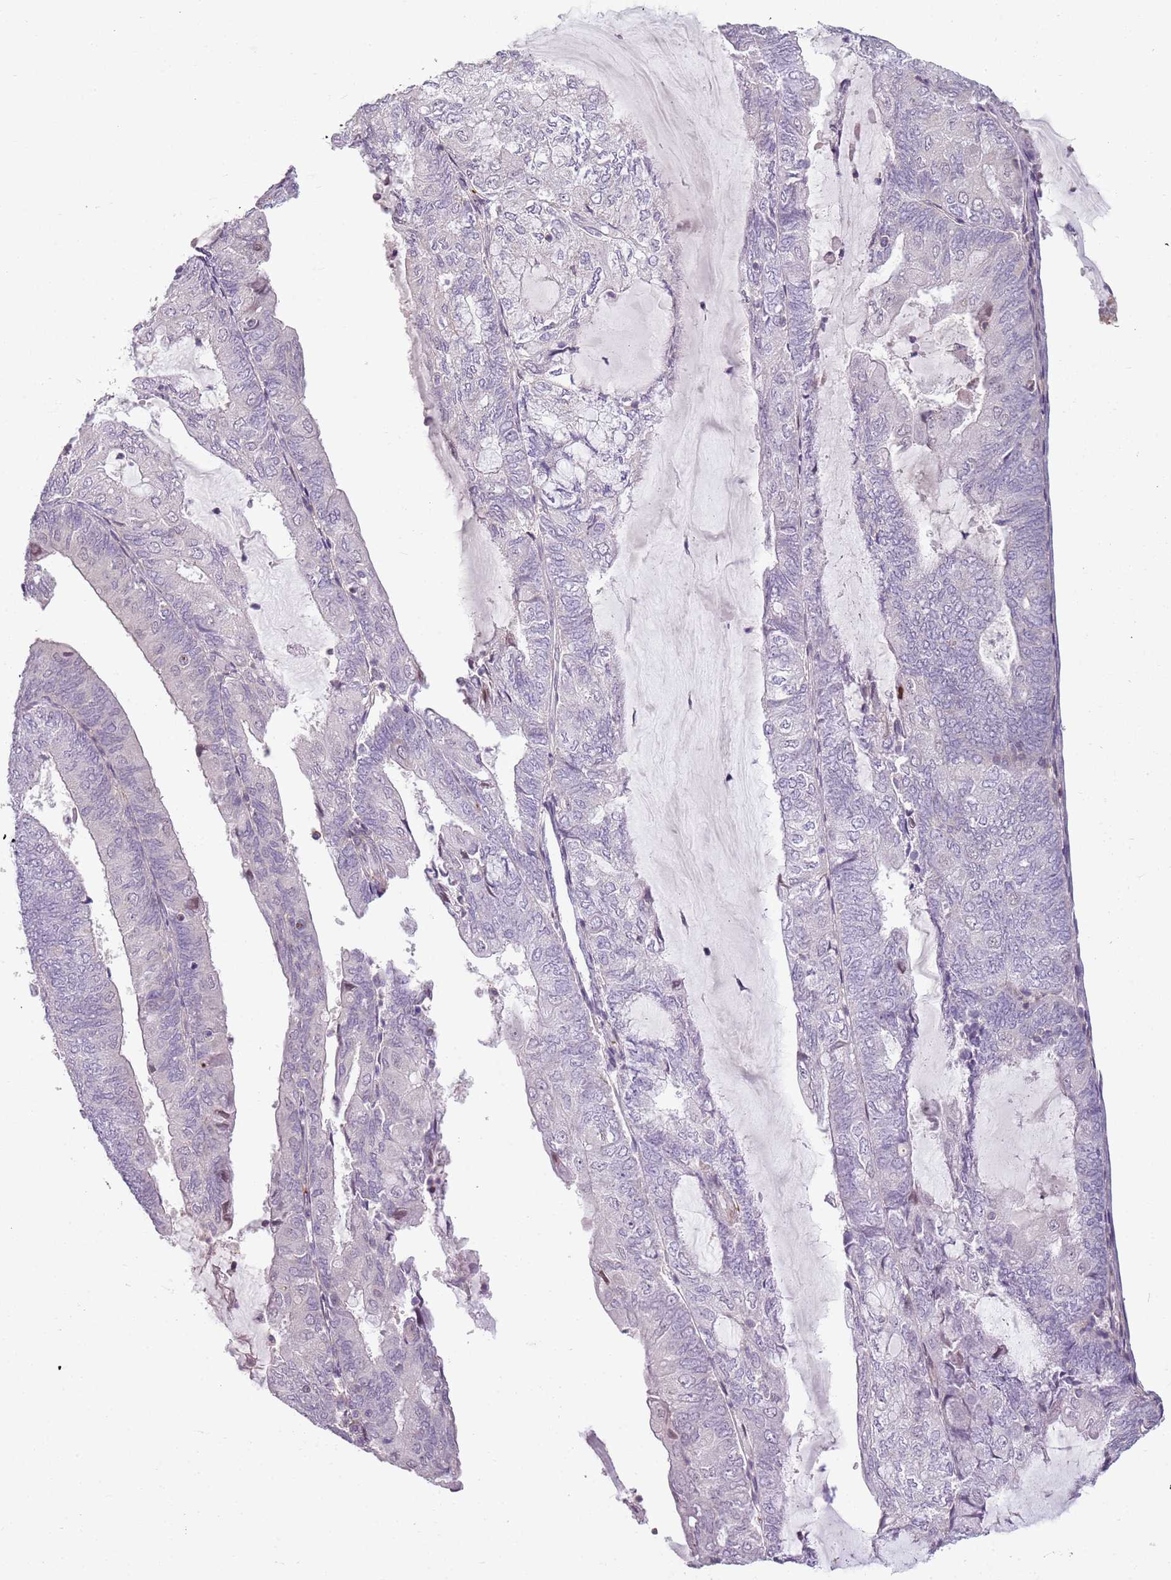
{"staining": {"intensity": "negative", "quantity": "none", "location": "none"}, "tissue": "endometrial cancer", "cell_type": "Tumor cells", "image_type": "cancer", "snomed": [{"axis": "morphology", "description": "Adenocarcinoma, NOS"}, {"axis": "topography", "description": "Endometrium"}], "caption": "Immunohistochemical staining of endometrial cancer exhibits no significant staining in tumor cells.", "gene": "DEFB116", "patient": {"sex": "female", "age": 81}}